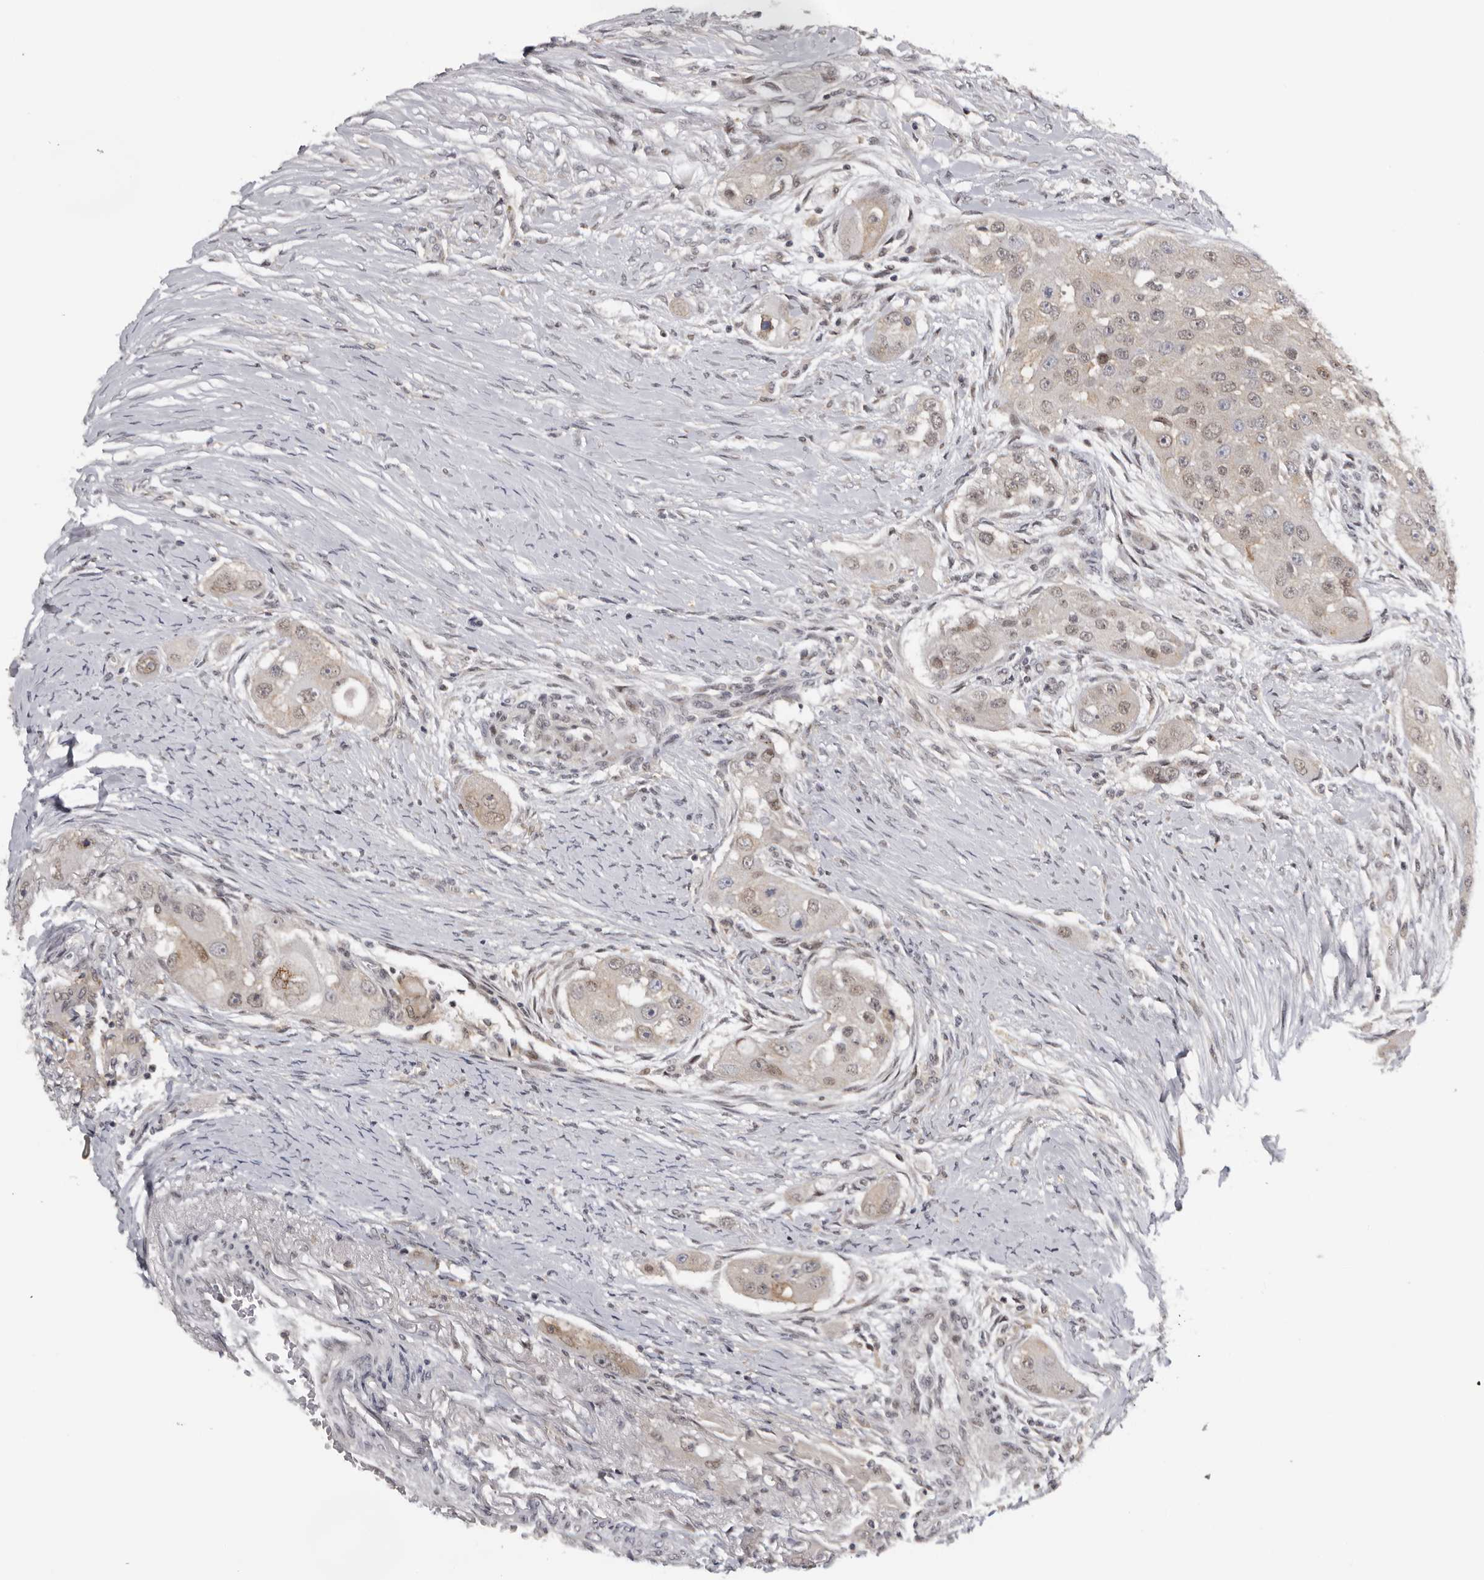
{"staining": {"intensity": "weak", "quantity": "<25%", "location": "nuclear"}, "tissue": "head and neck cancer", "cell_type": "Tumor cells", "image_type": "cancer", "snomed": [{"axis": "morphology", "description": "Normal tissue, NOS"}, {"axis": "morphology", "description": "Squamous cell carcinoma, NOS"}, {"axis": "topography", "description": "Skeletal muscle"}, {"axis": "topography", "description": "Head-Neck"}], "caption": "High magnification brightfield microscopy of head and neck cancer stained with DAB (3,3'-diaminobenzidine) (brown) and counterstained with hematoxylin (blue): tumor cells show no significant staining.", "gene": "KIF2B", "patient": {"sex": "male", "age": 51}}